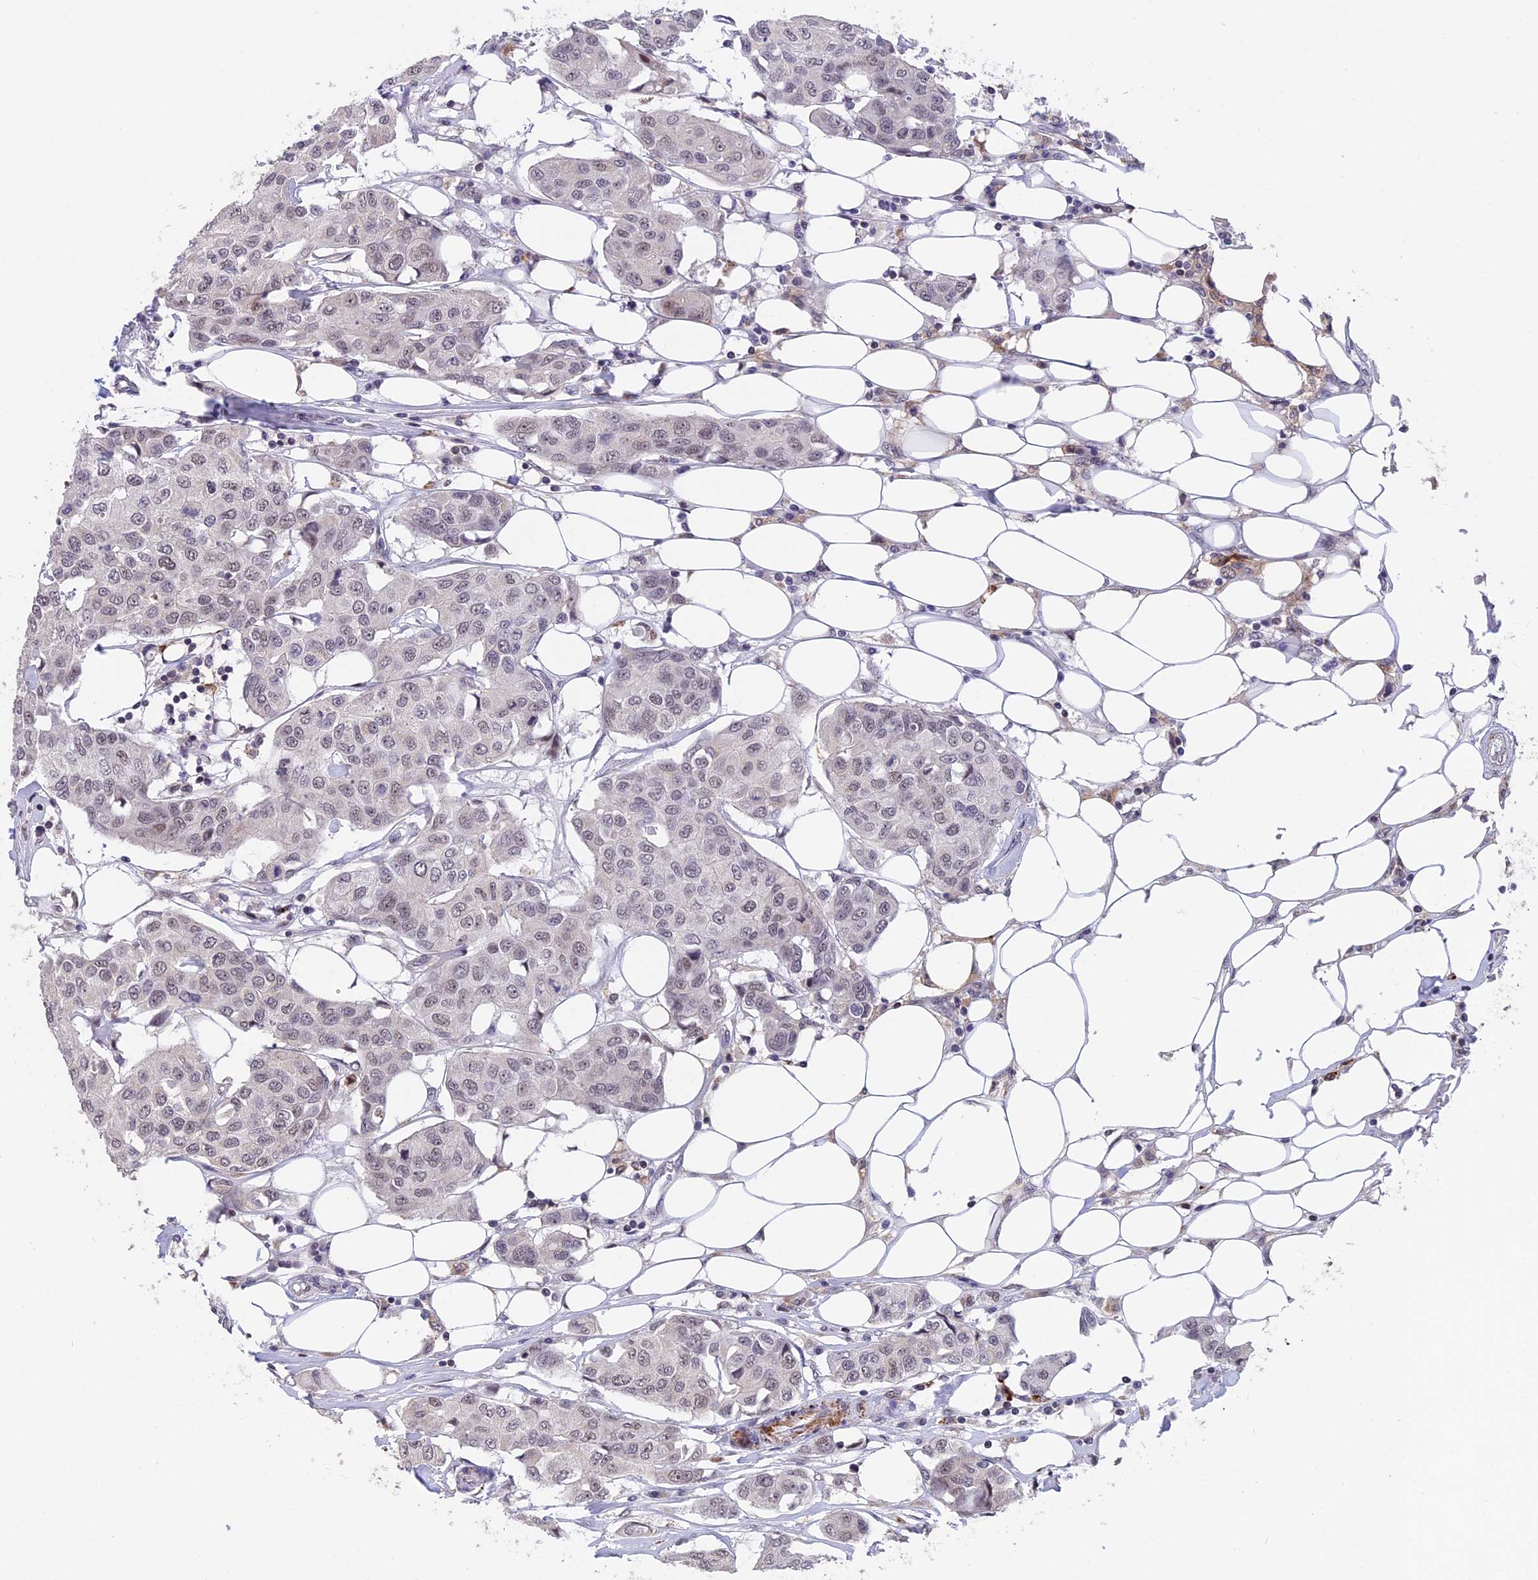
{"staining": {"intensity": "negative", "quantity": "none", "location": "none"}, "tissue": "breast cancer", "cell_type": "Tumor cells", "image_type": "cancer", "snomed": [{"axis": "morphology", "description": "Duct carcinoma"}, {"axis": "topography", "description": "Breast"}], "caption": "Immunohistochemistry photomicrograph of neoplastic tissue: human breast invasive ductal carcinoma stained with DAB (3,3'-diaminobenzidine) shows no significant protein staining in tumor cells. (Stains: DAB immunohistochemistry (IHC) with hematoxylin counter stain, Microscopy: brightfield microscopy at high magnification).", "gene": "POLR2C", "patient": {"sex": "female", "age": 80}}